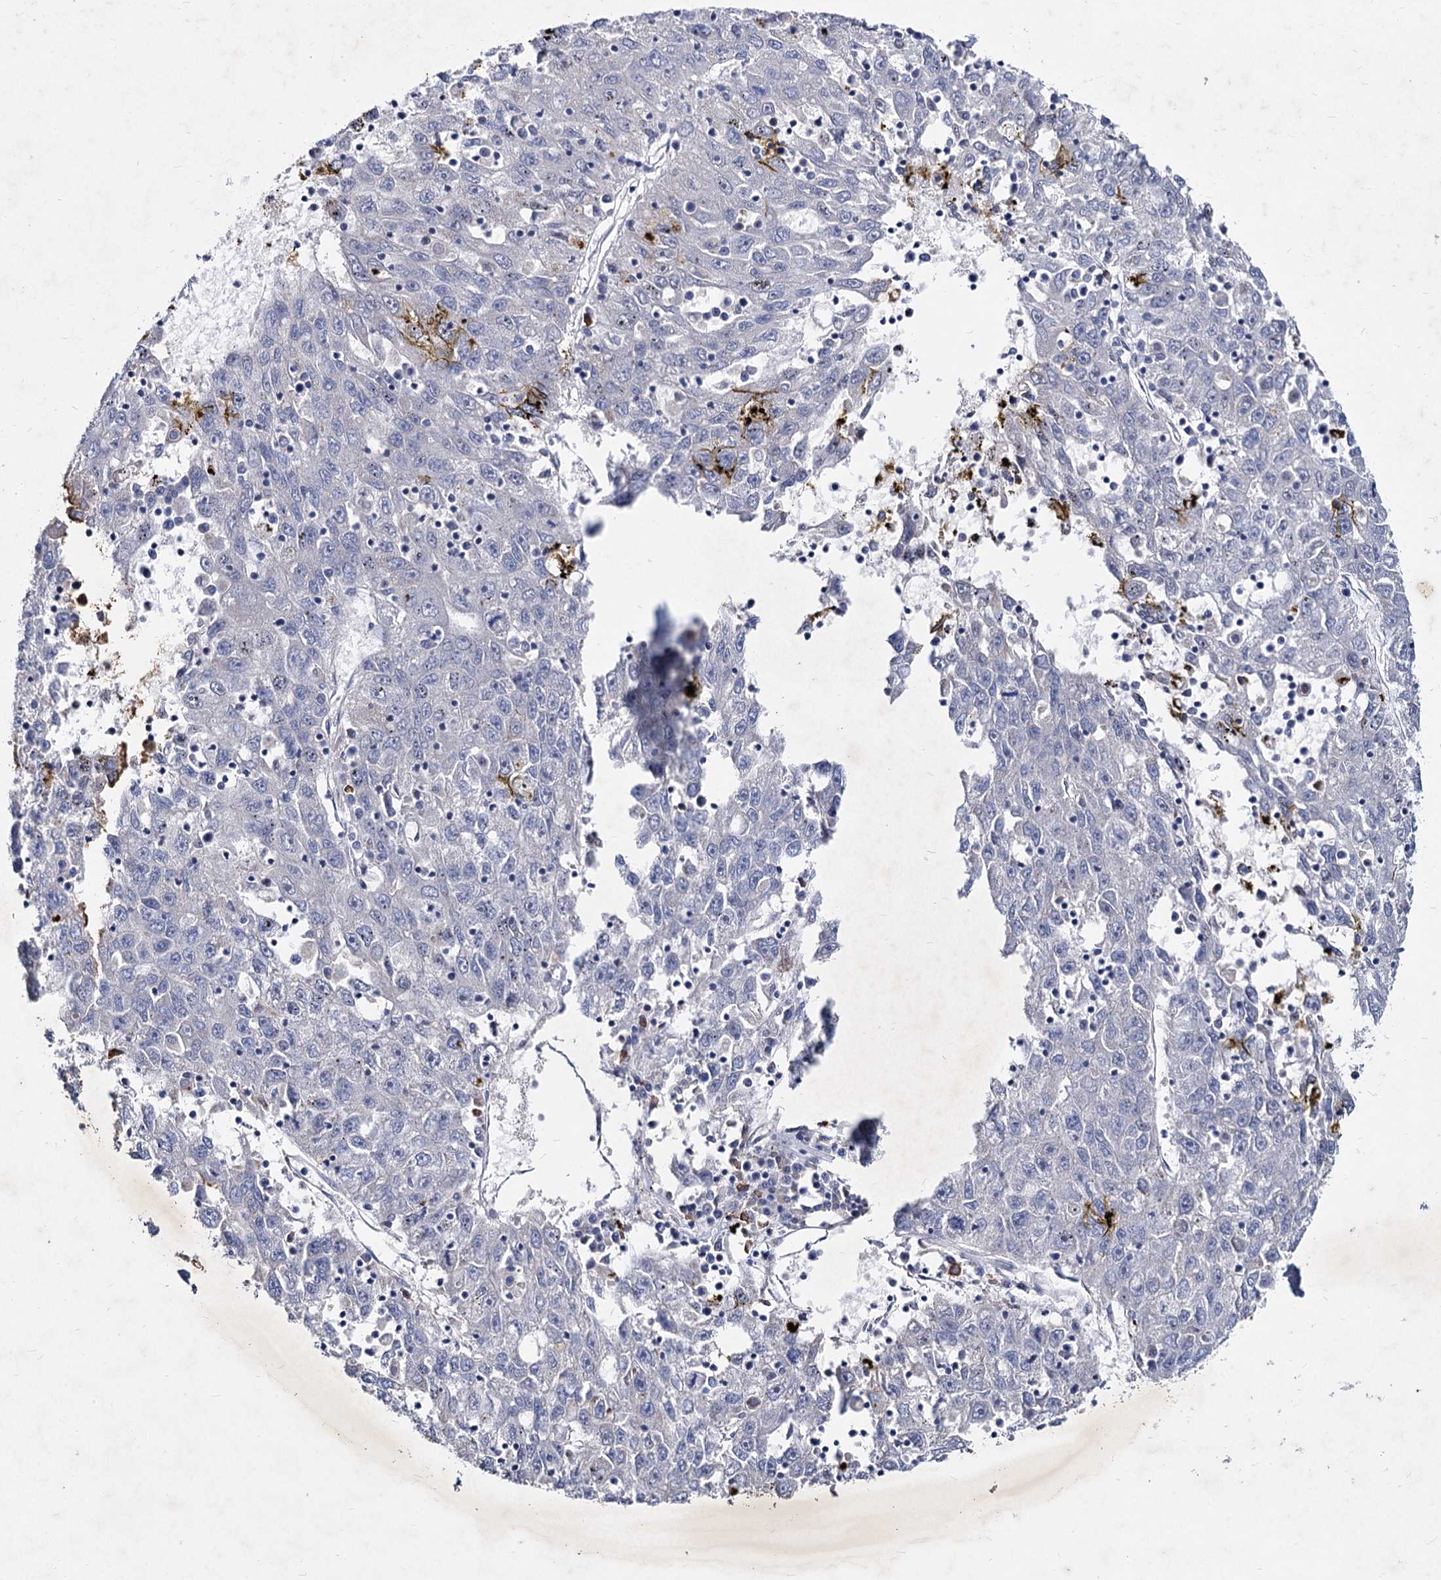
{"staining": {"intensity": "negative", "quantity": "none", "location": "none"}, "tissue": "liver cancer", "cell_type": "Tumor cells", "image_type": "cancer", "snomed": [{"axis": "morphology", "description": "Carcinoma, Hepatocellular, NOS"}, {"axis": "topography", "description": "Liver"}], "caption": "Tumor cells are negative for protein expression in human liver cancer (hepatocellular carcinoma). (Immunohistochemistry (ihc), brightfield microscopy, high magnification).", "gene": "AGBL4", "patient": {"sex": "male", "age": 49}}